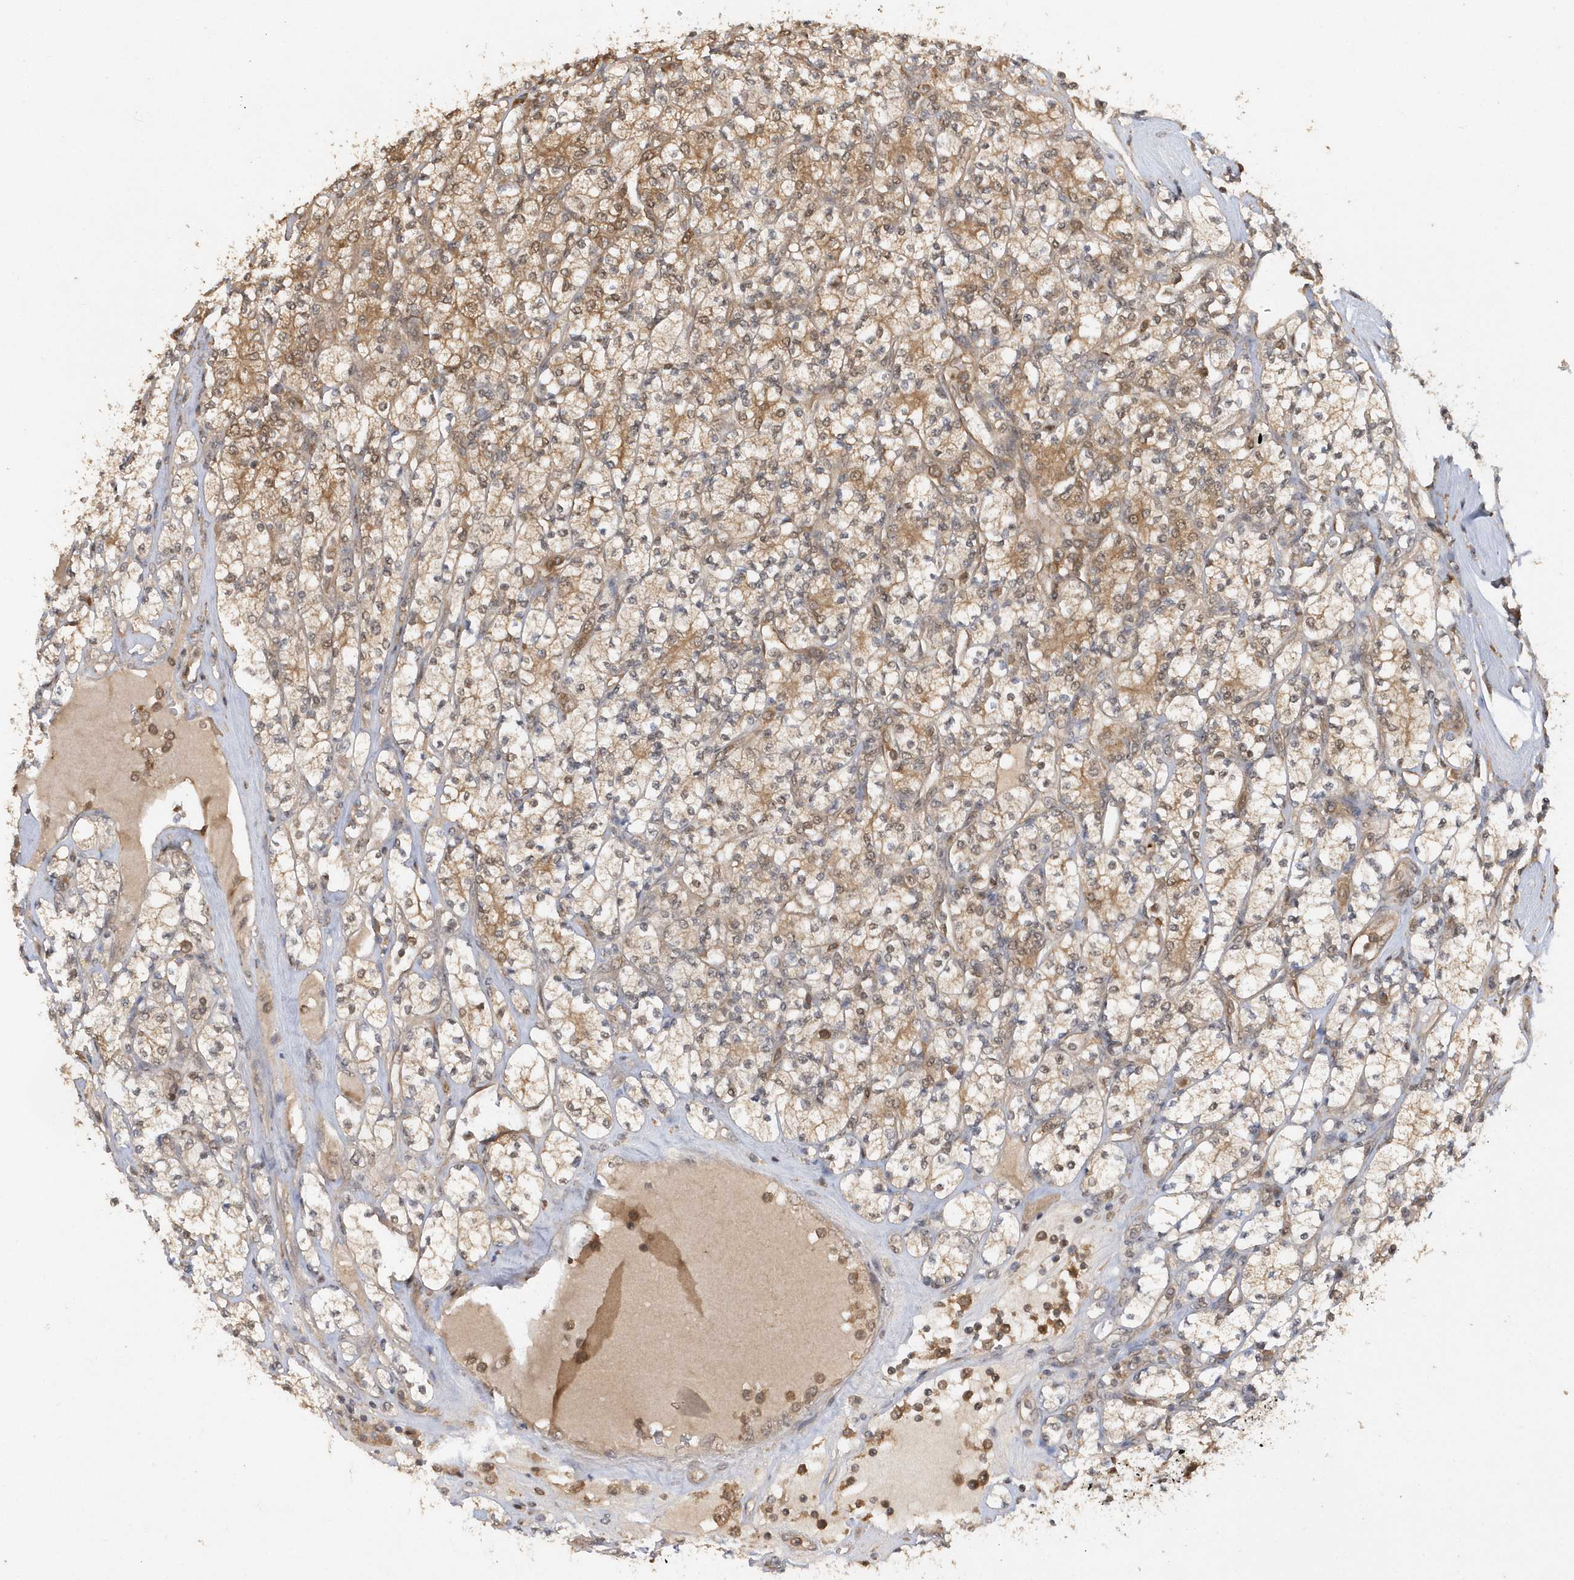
{"staining": {"intensity": "moderate", "quantity": "25%-75%", "location": "cytoplasmic/membranous"}, "tissue": "renal cancer", "cell_type": "Tumor cells", "image_type": "cancer", "snomed": [{"axis": "morphology", "description": "Adenocarcinoma, NOS"}, {"axis": "topography", "description": "Kidney"}], "caption": "IHC (DAB (3,3'-diaminobenzidine)) staining of human adenocarcinoma (renal) demonstrates moderate cytoplasmic/membranous protein positivity in about 25%-75% of tumor cells.", "gene": "RPE", "patient": {"sex": "male", "age": 77}}